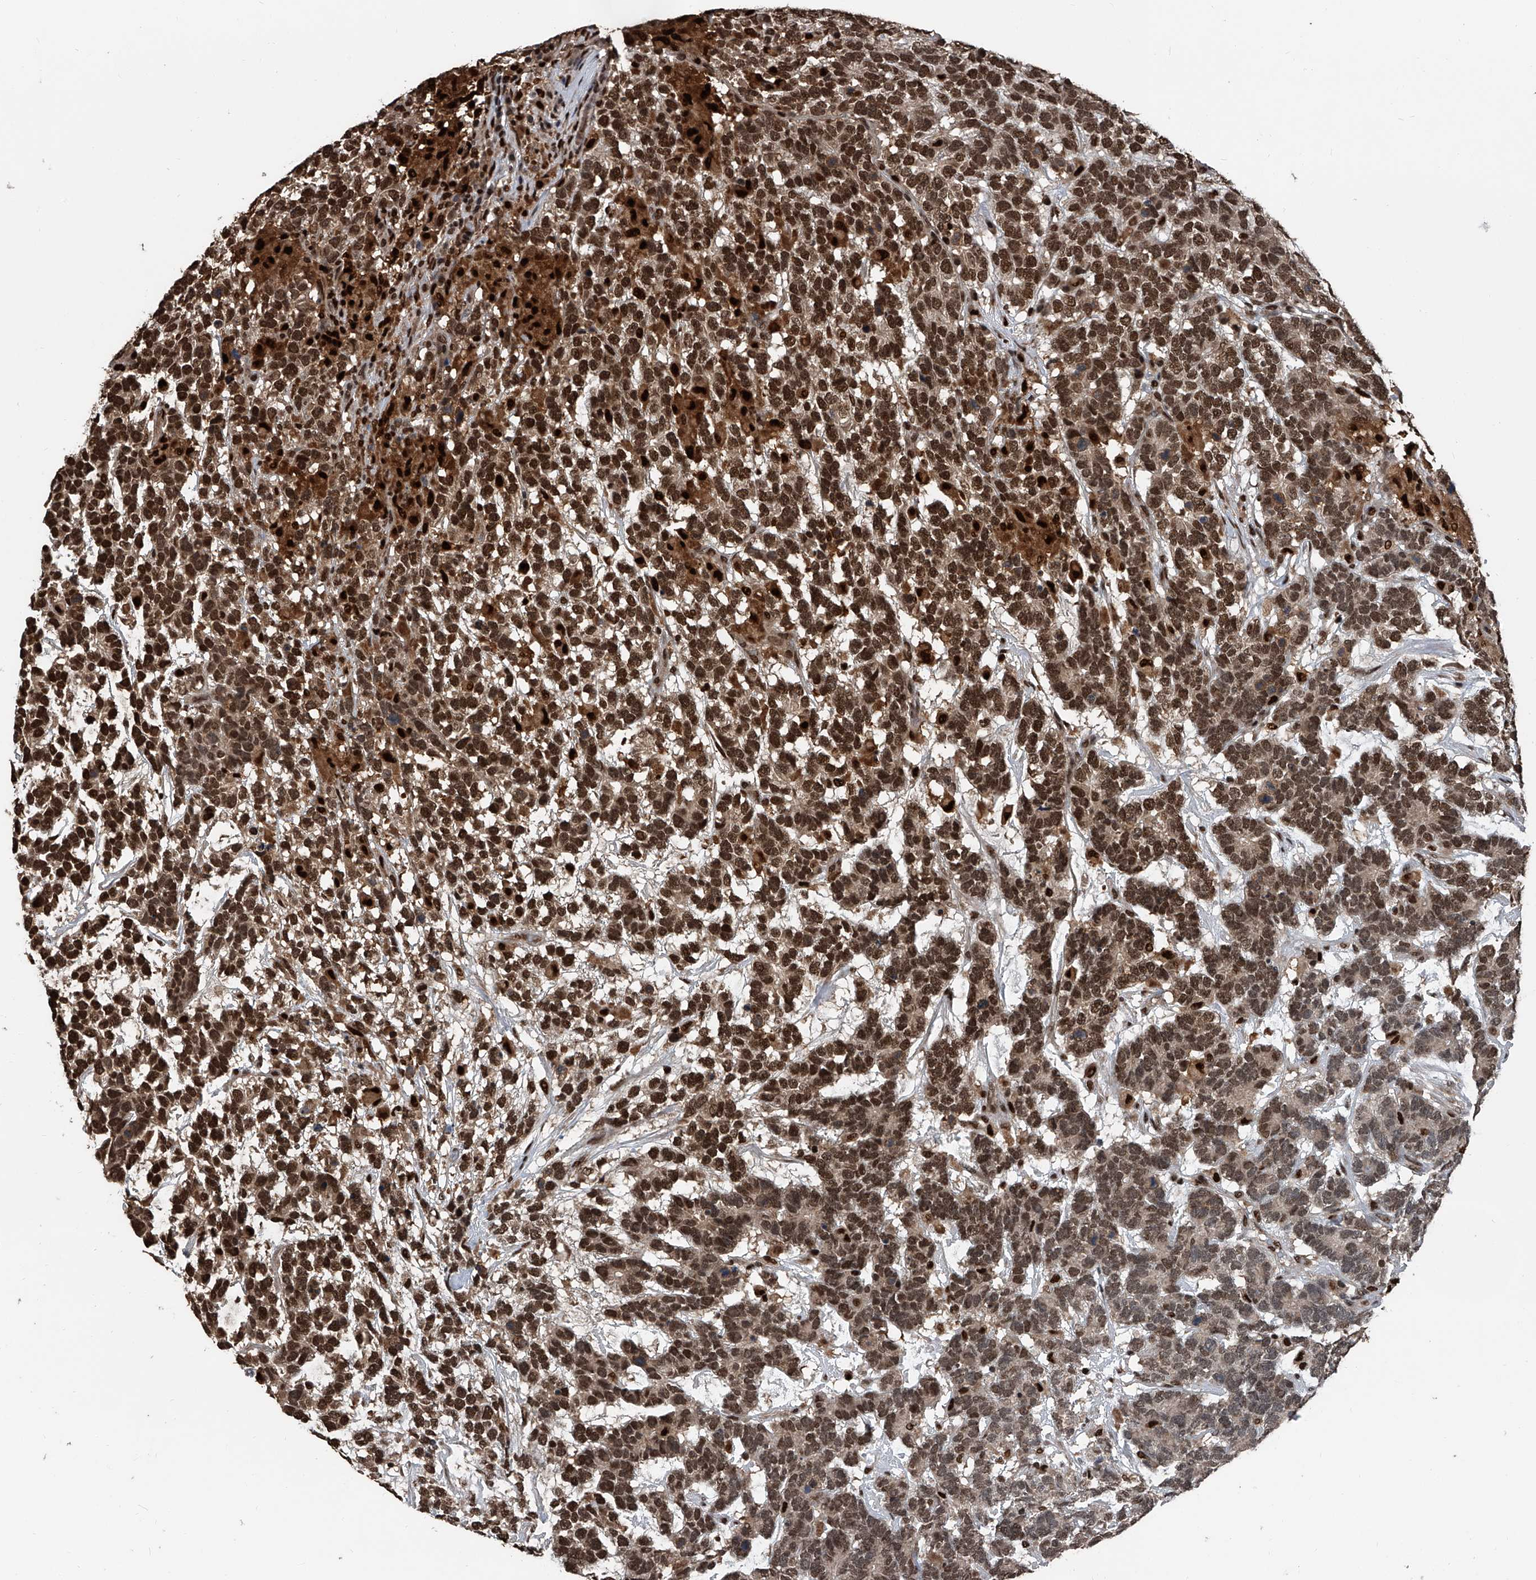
{"staining": {"intensity": "strong", "quantity": ">75%", "location": "cytoplasmic/membranous,nuclear"}, "tissue": "testis cancer", "cell_type": "Tumor cells", "image_type": "cancer", "snomed": [{"axis": "morphology", "description": "Carcinoma, Embryonal, NOS"}, {"axis": "topography", "description": "Testis"}], "caption": "An IHC micrograph of tumor tissue is shown. Protein staining in brown labels strong cytoplasmic/membranous and nuclear positivity in embryonal carcinoma (testis) within tumor cells.", "gene": "FKBP5", "patient": {"sex": "male", "age": 26}}